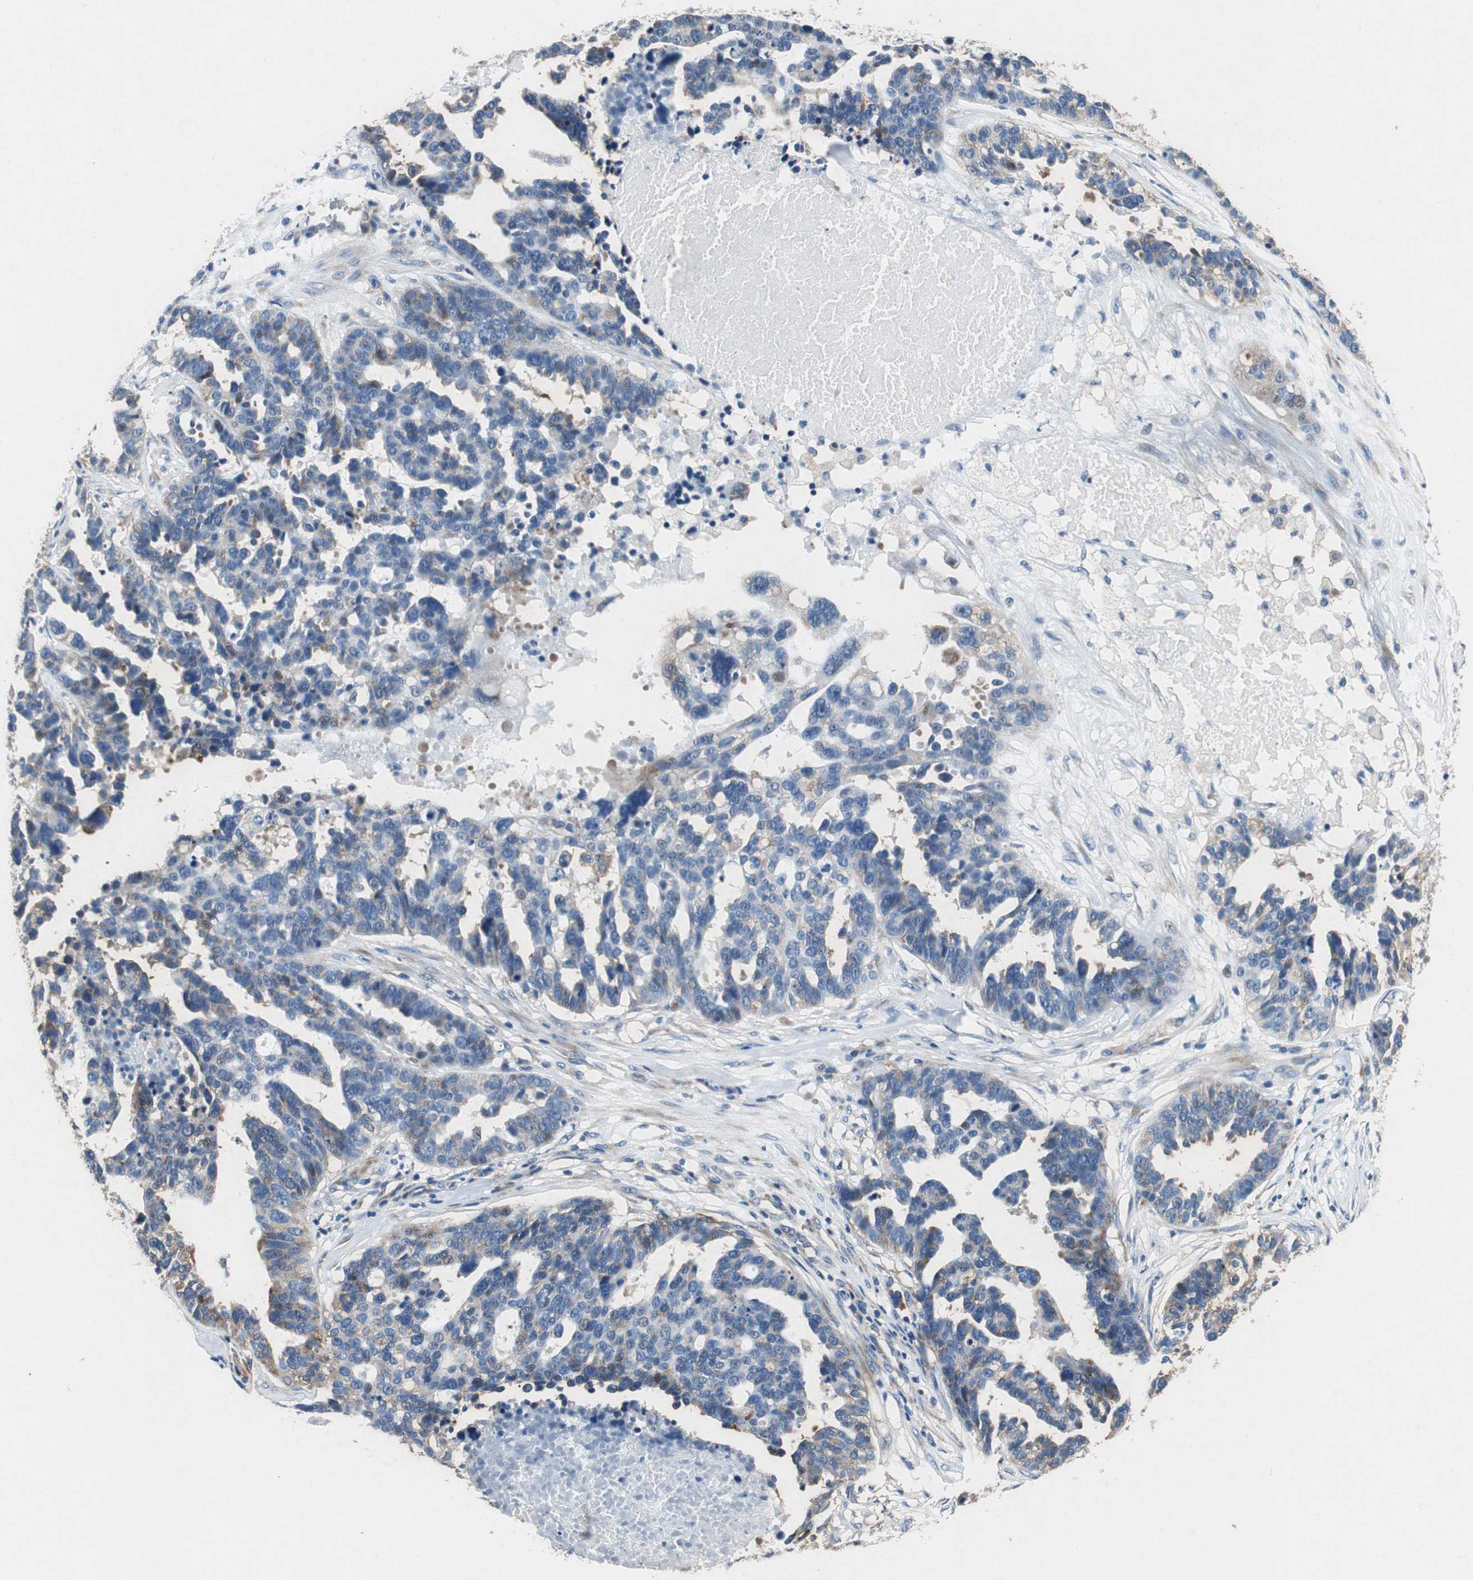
{"staining": {"intensity": "moderate", "quantity": "<25%", "location": "cytoplasmic/membranous,nuclear"}, "tissue": "ovarian cancer", "cell_type": "Tumor cells", "image_type": "cancer", "snomed": [{"axis": "morphology", "description": "Cystadenocarcinoma, serous, NOS"}, {"axis": "topography", "description": "Ovary"}], "caption": "The immunohistochemical stain shows moderate cytoplasmic/membranous and nuclear staining in tumor cells of serous cystadenocarcinoma (ovarian) tissue.", "gene": "RPL35", "patient": {"sex": "female", "age": 59}}